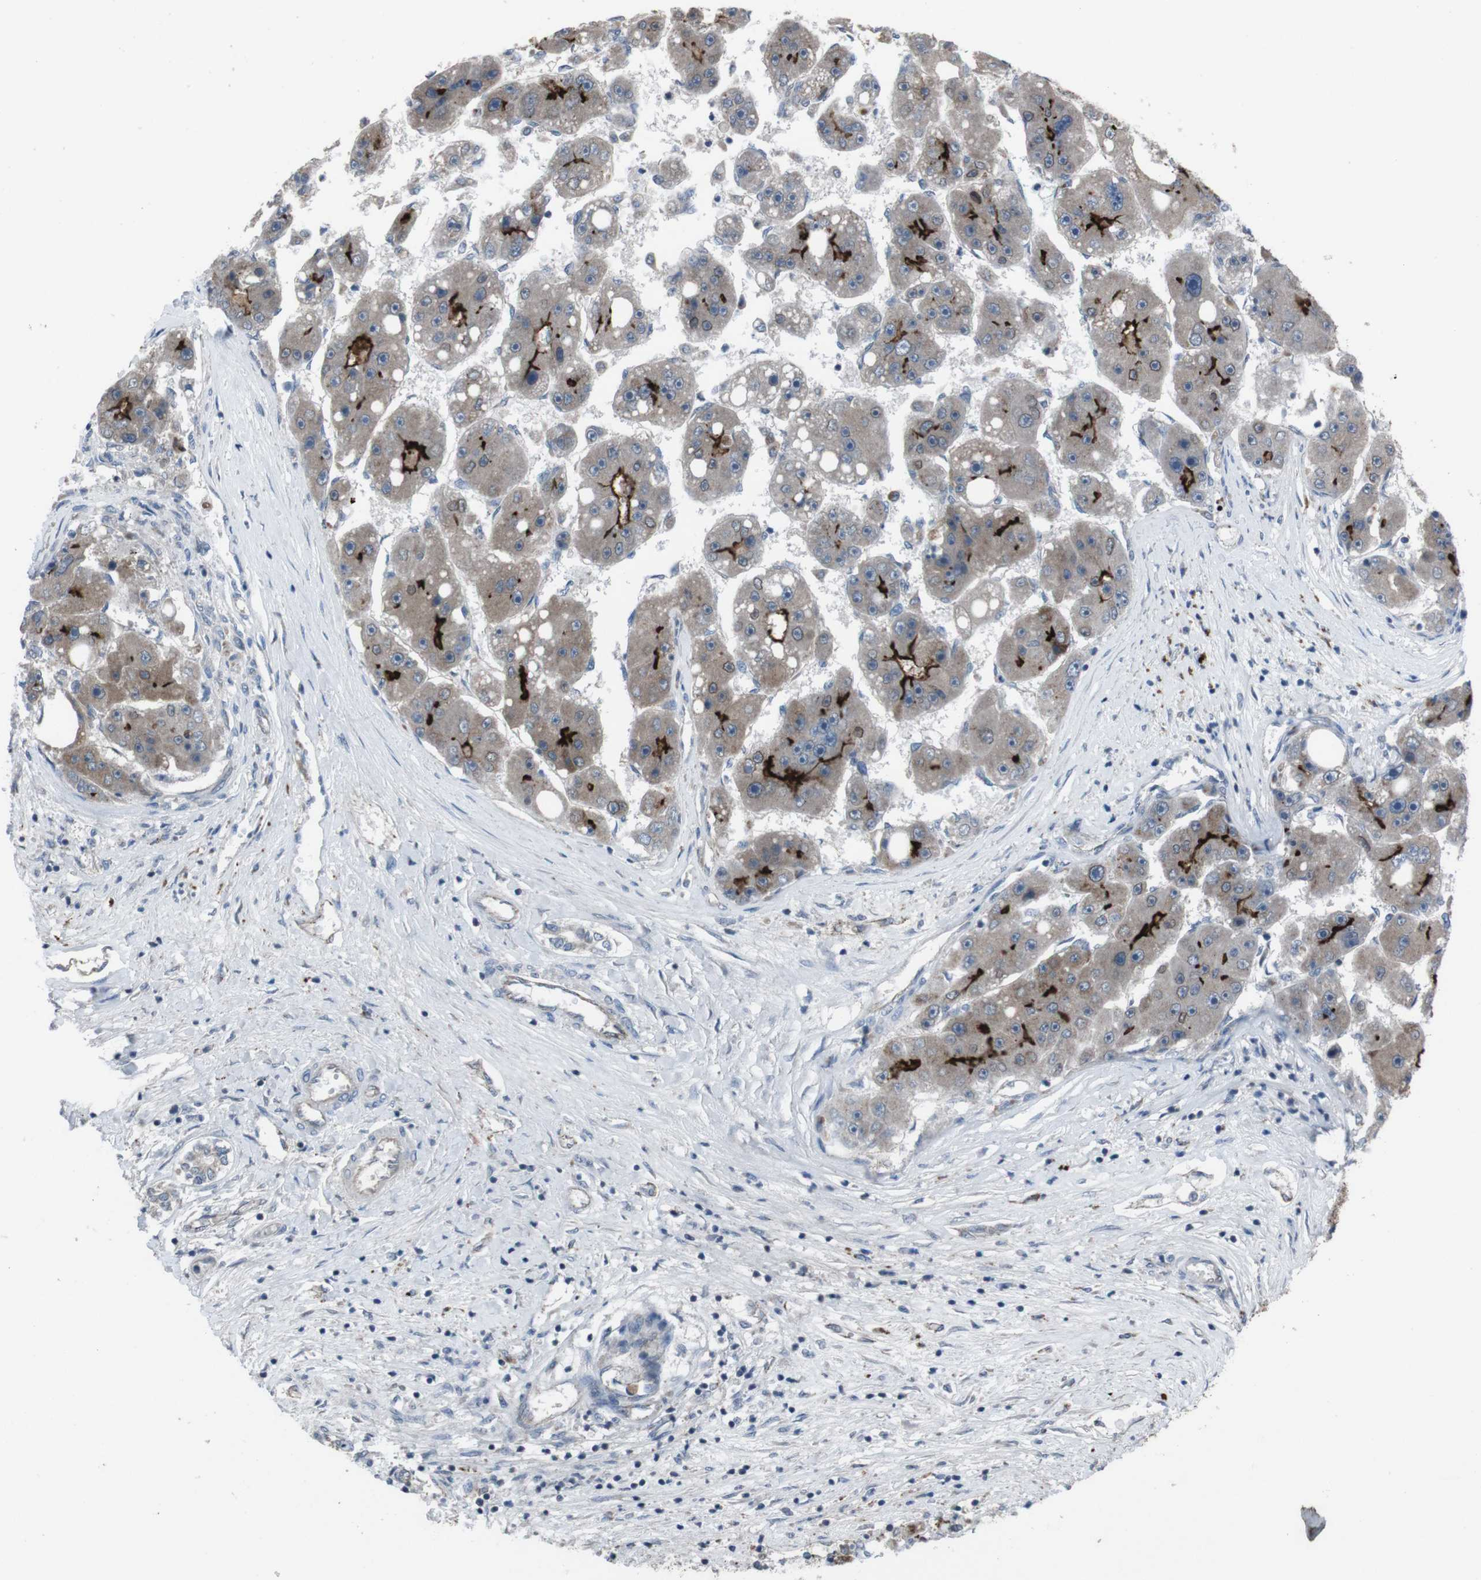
{"staining": {"intensity": "strong", "quantity": ">75%", "location": "cytoplasmic/membranous"}, "tissue": "liver cancer", "cell_type": "Tumor cells", "image_type": "cancer", "snomed": [{"axis": "morphology", "description": "Carcinoma, Hepatocellular, NOS"}, {"axis": "topography", "description": "Liver"}], "caption": "Immunohistochemistry (DAB (3,3'-diaminobenzidine)) staining of liver hepatocellular carcinoma displays strong cytoplasmic/membranous protein expression in approximately >75% of tumor cells. Nuclei are stained in blue.", "gene": "EFNA5", "patient": {"sex": "female", "age": 61}}